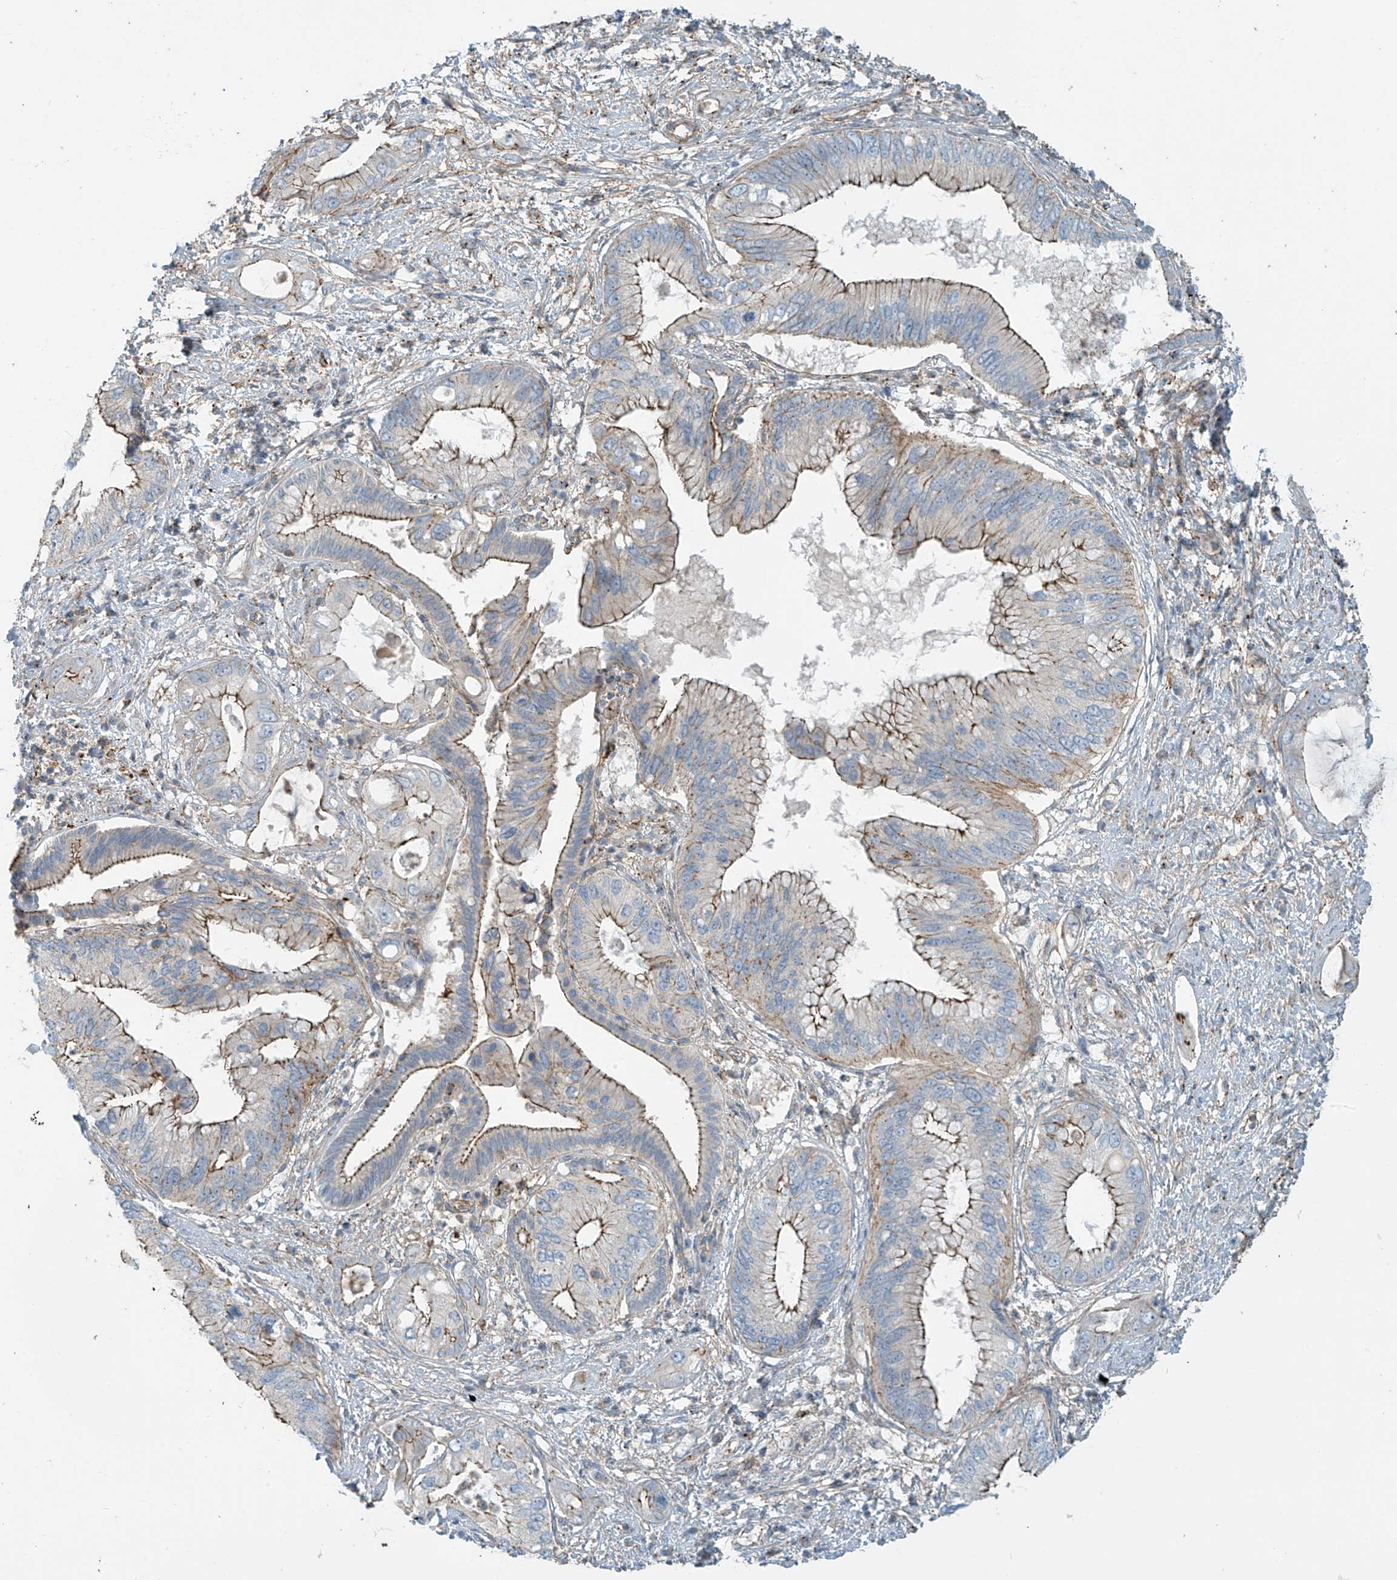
{"staining": {"intensity": "moderate", "quantity": "25%-75%", "location": "cytoplasmic/membranous"}, "tissue": "pancreatic cancer", "cell_type": "Tumor cells", "image_type": "cancer", "snomed": [{"axis": "morphology", "description": "Inflammation, NOS"}, {"axis": "morphology", "description": "Adenocarcinoma, NOS"}, {"axis": "topography", "description": "Pancreas"}], "caption": "Immunohistochemistry of human pancreatic adenocarcinoma demonstrates medium levels of moderate cytoplasmic/membranous positivity in about 25%-75% of tumor cells. Using DAB (3,3'-diaminobenzidine) (brown) and hematoxylin (blue) stains, captured at high magnification using brightfield microscopy.", "gene": "SLC9A2", "patient": {"sex": "female", "age": 56}}